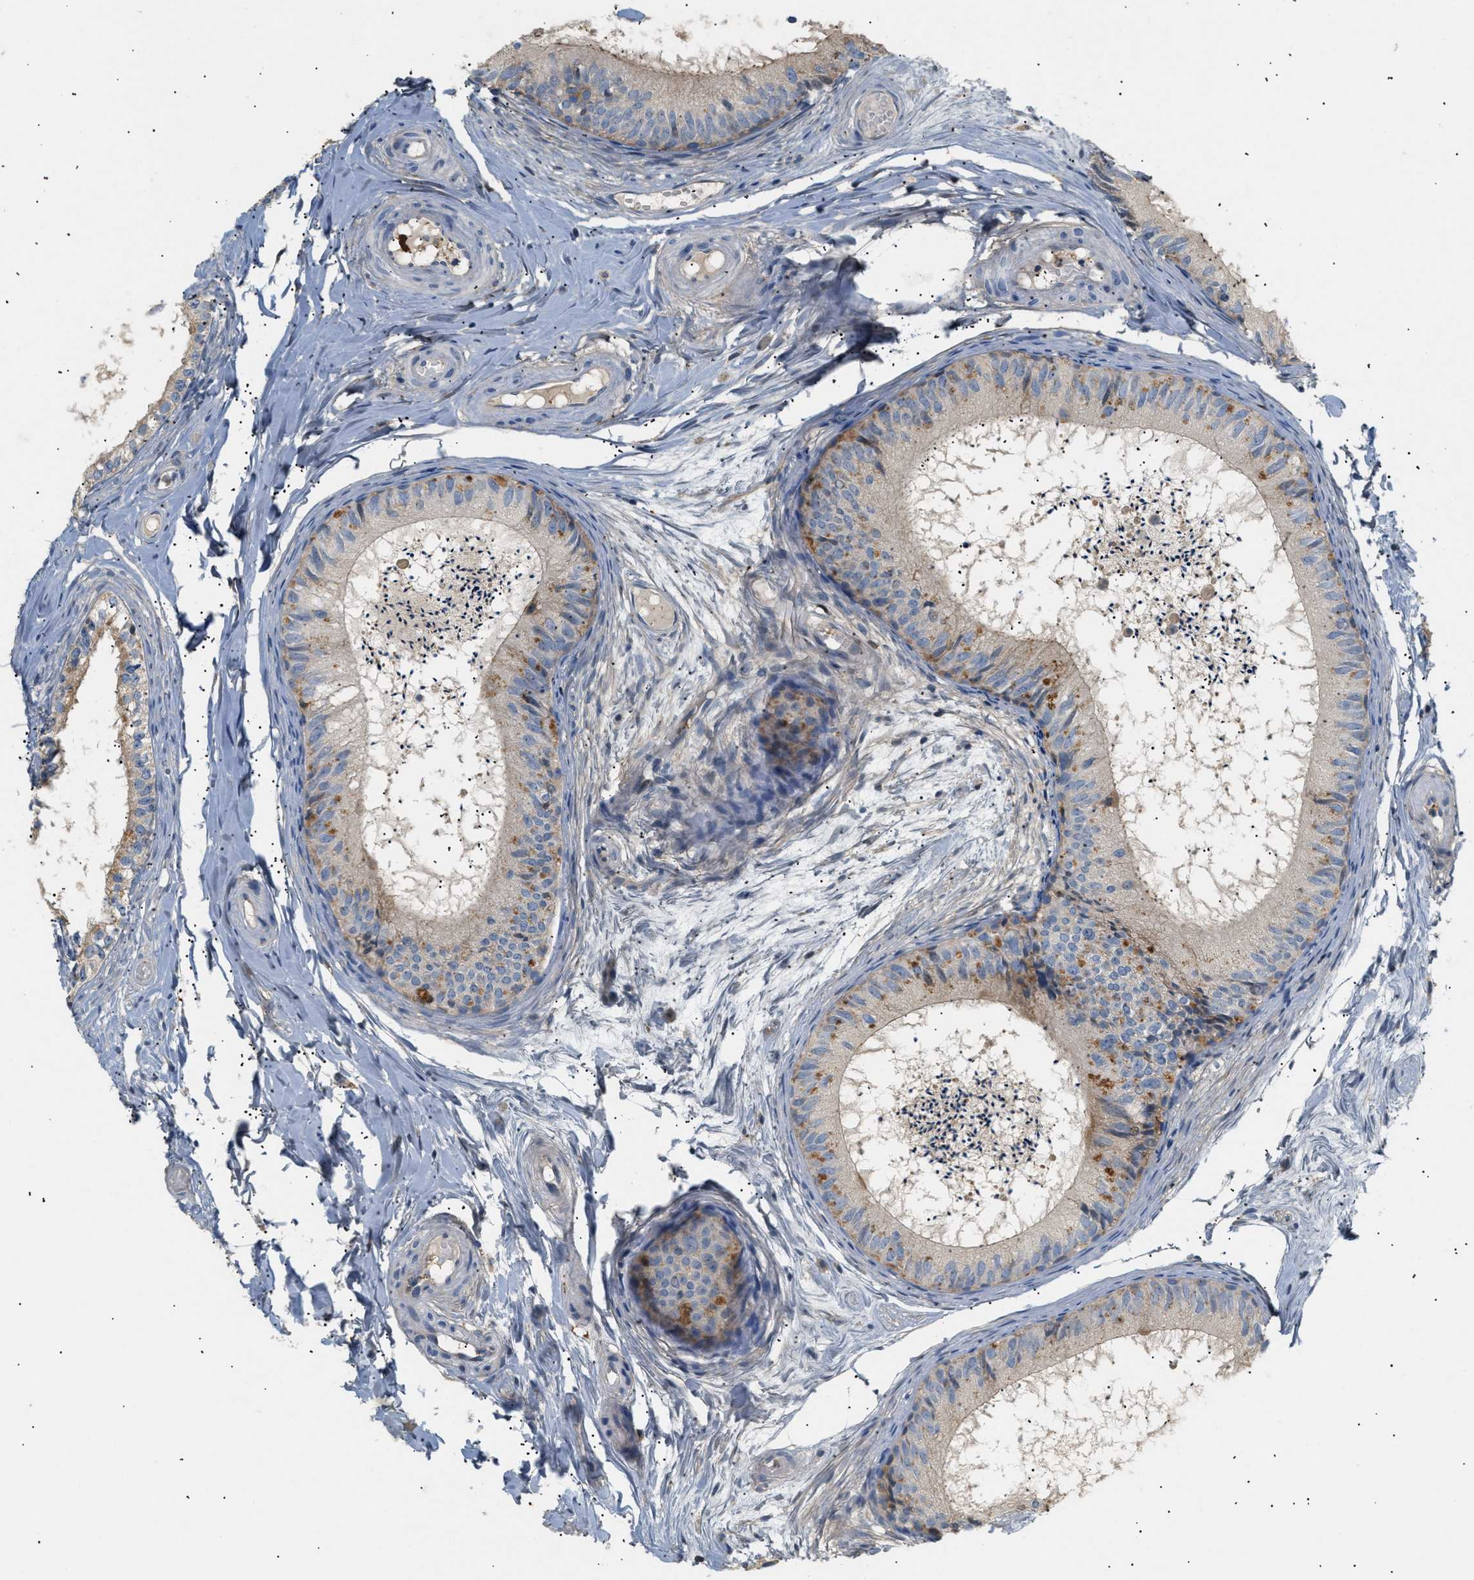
{"staining": {"intensity": "weak", "quantity": "25%-75%", "location": "cytoplasmic/membranous"}, "tissue": "epididymis", "cell_type": "Glandular cells", "image_type": "normal", "snomed": [{"axis": "morphology", "description": "Normal tissue, NOS"}, {"axis": "topography", "description": "Epididymis"}], "caption": "Unremarkable epididymis displays weak cytoplasmic/membranous expression in about 25%-75% of glandular cells.", "gene": "FARS2", "patient": {"sex": "male", "age": 46}}